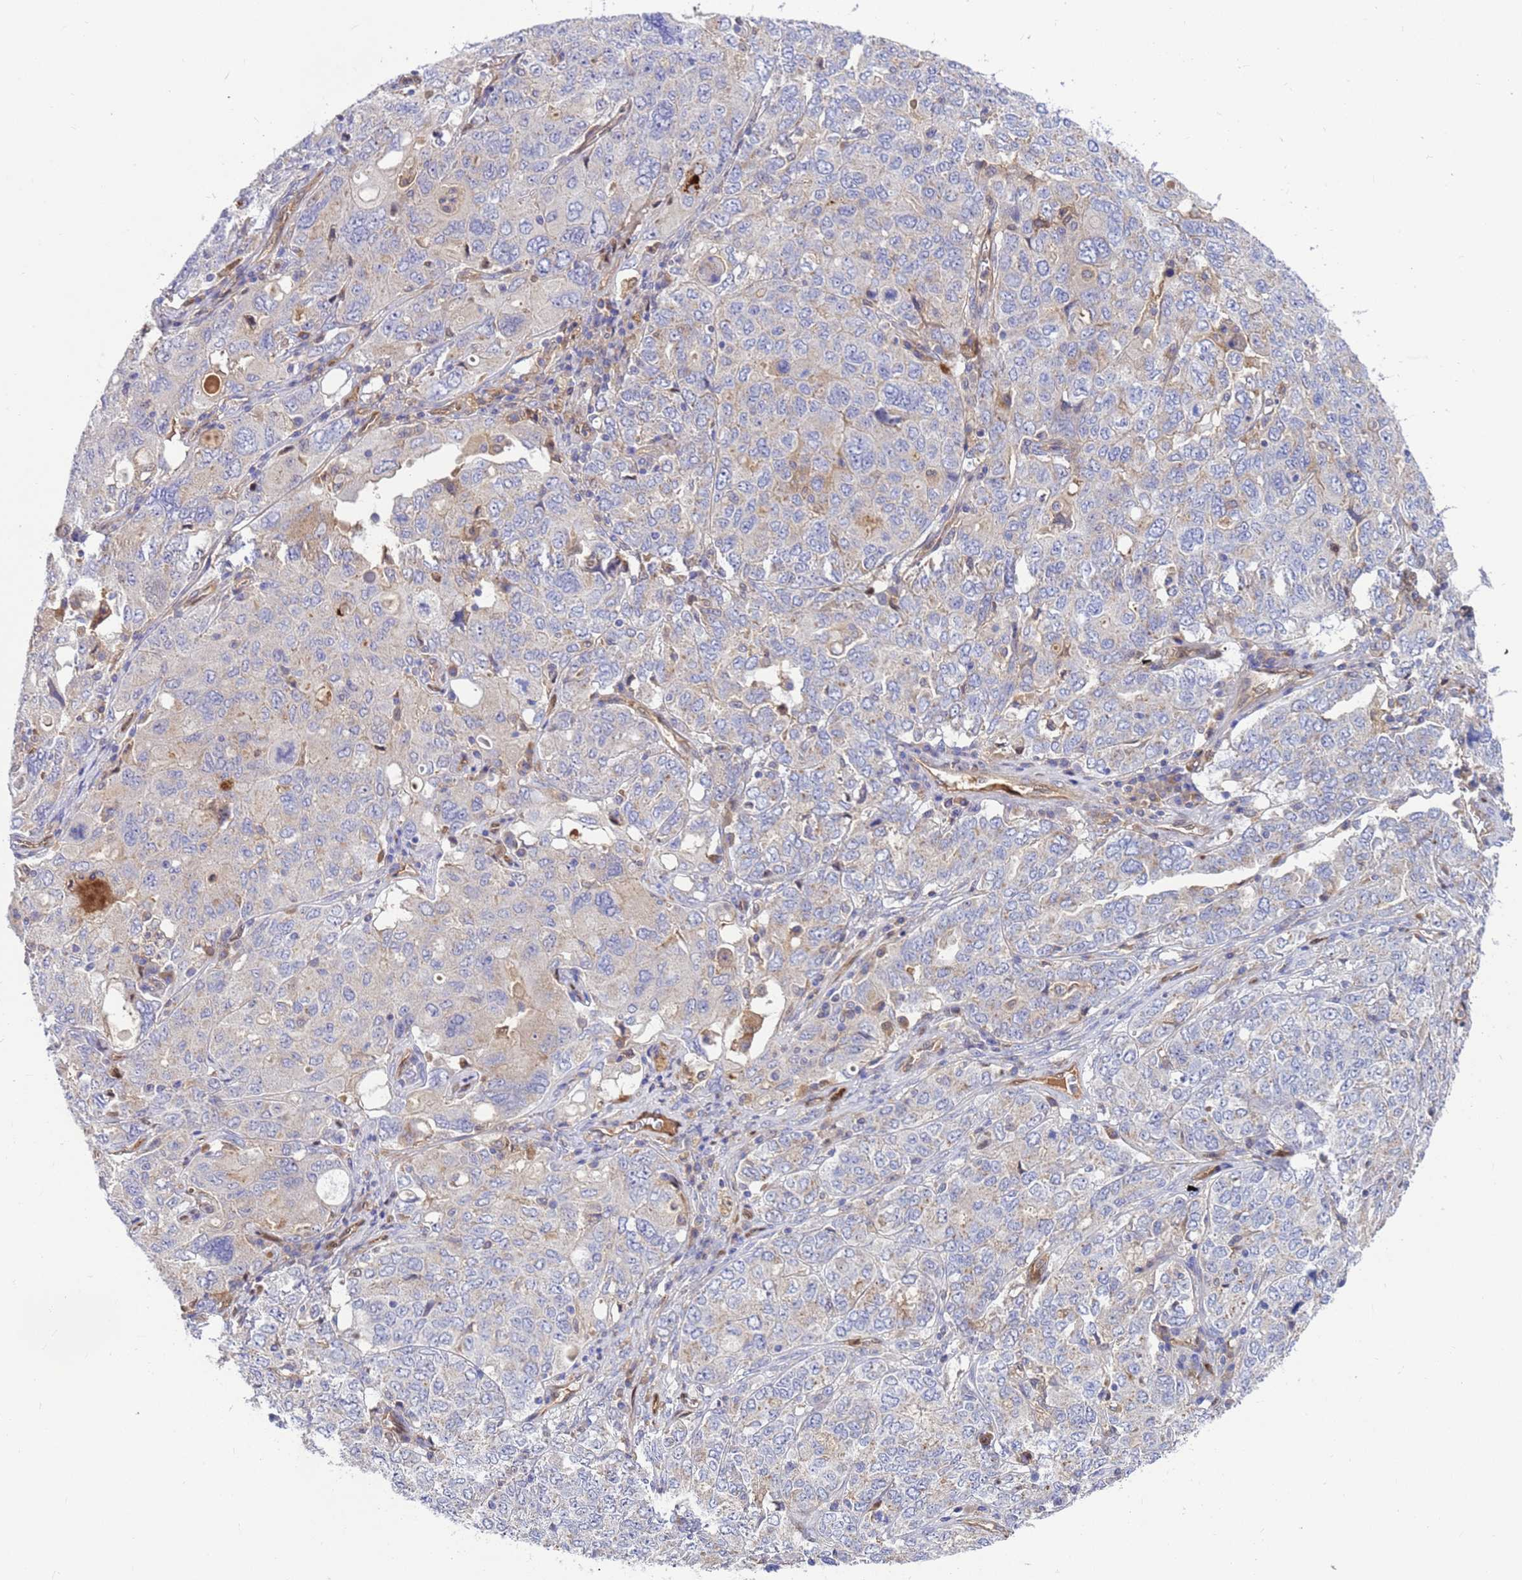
{"staining": {"intensity": "negative", "quantity": "none", "location": "none"}, "tissue": "ovarian cancer", "cell_type": "Tumor cells", "image_type": "cancer", "snomed": [{"axis": "morphology", "description": "Carcinoma, endometroid"}, {"axis": "topography", "description": "Ovary"}], "caption": "Histopathology image shows no protein staining in tumor cells of endometroid carcinoma (ovarian) tissue.", "gene": "FOXRED1", "patient": {"sex": "female", "age": 62}}